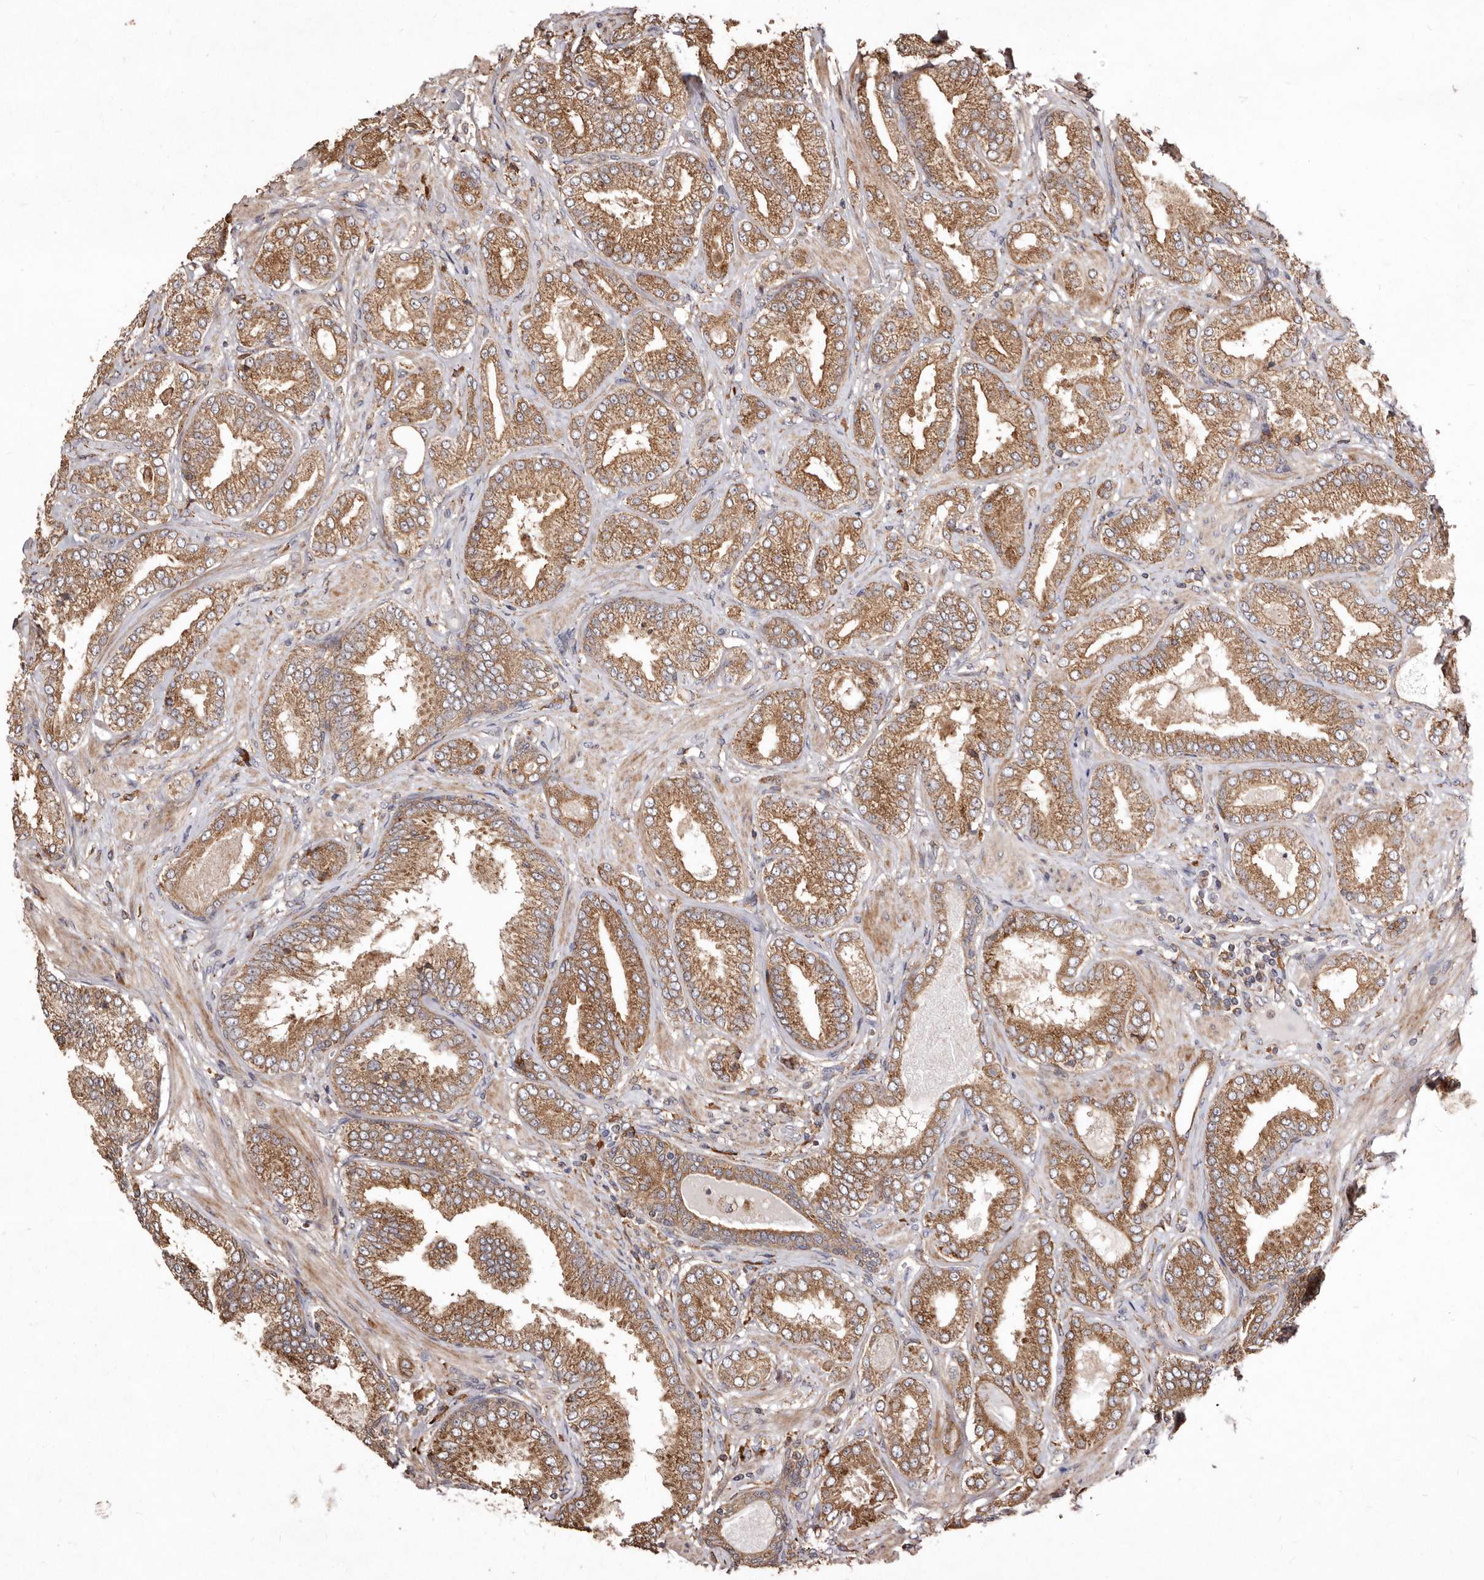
{"staining": {"intensity": "moderate", "quantity": ">75%", "location": "cytoplasmic/membranous"}, "tissue": "prostate cancer", "cell_type": "Tumor cells", "image_type": "cancer", "snomed": [{"axis": "morphology", "description": "Adenocarcinoma, Low grade"}, {"axis": "topography", "description": "Prostate"}], "caption": "Immunohistochemistry (IHC) of prostate cancer (low-grade adenocarcinoma) exhibits medium levels of moderate cytoplasmic/membranous positivity in about >75% of tumor cells.", "gene": "STEAP2", "patient": {"sex": "male", "age": 63}}